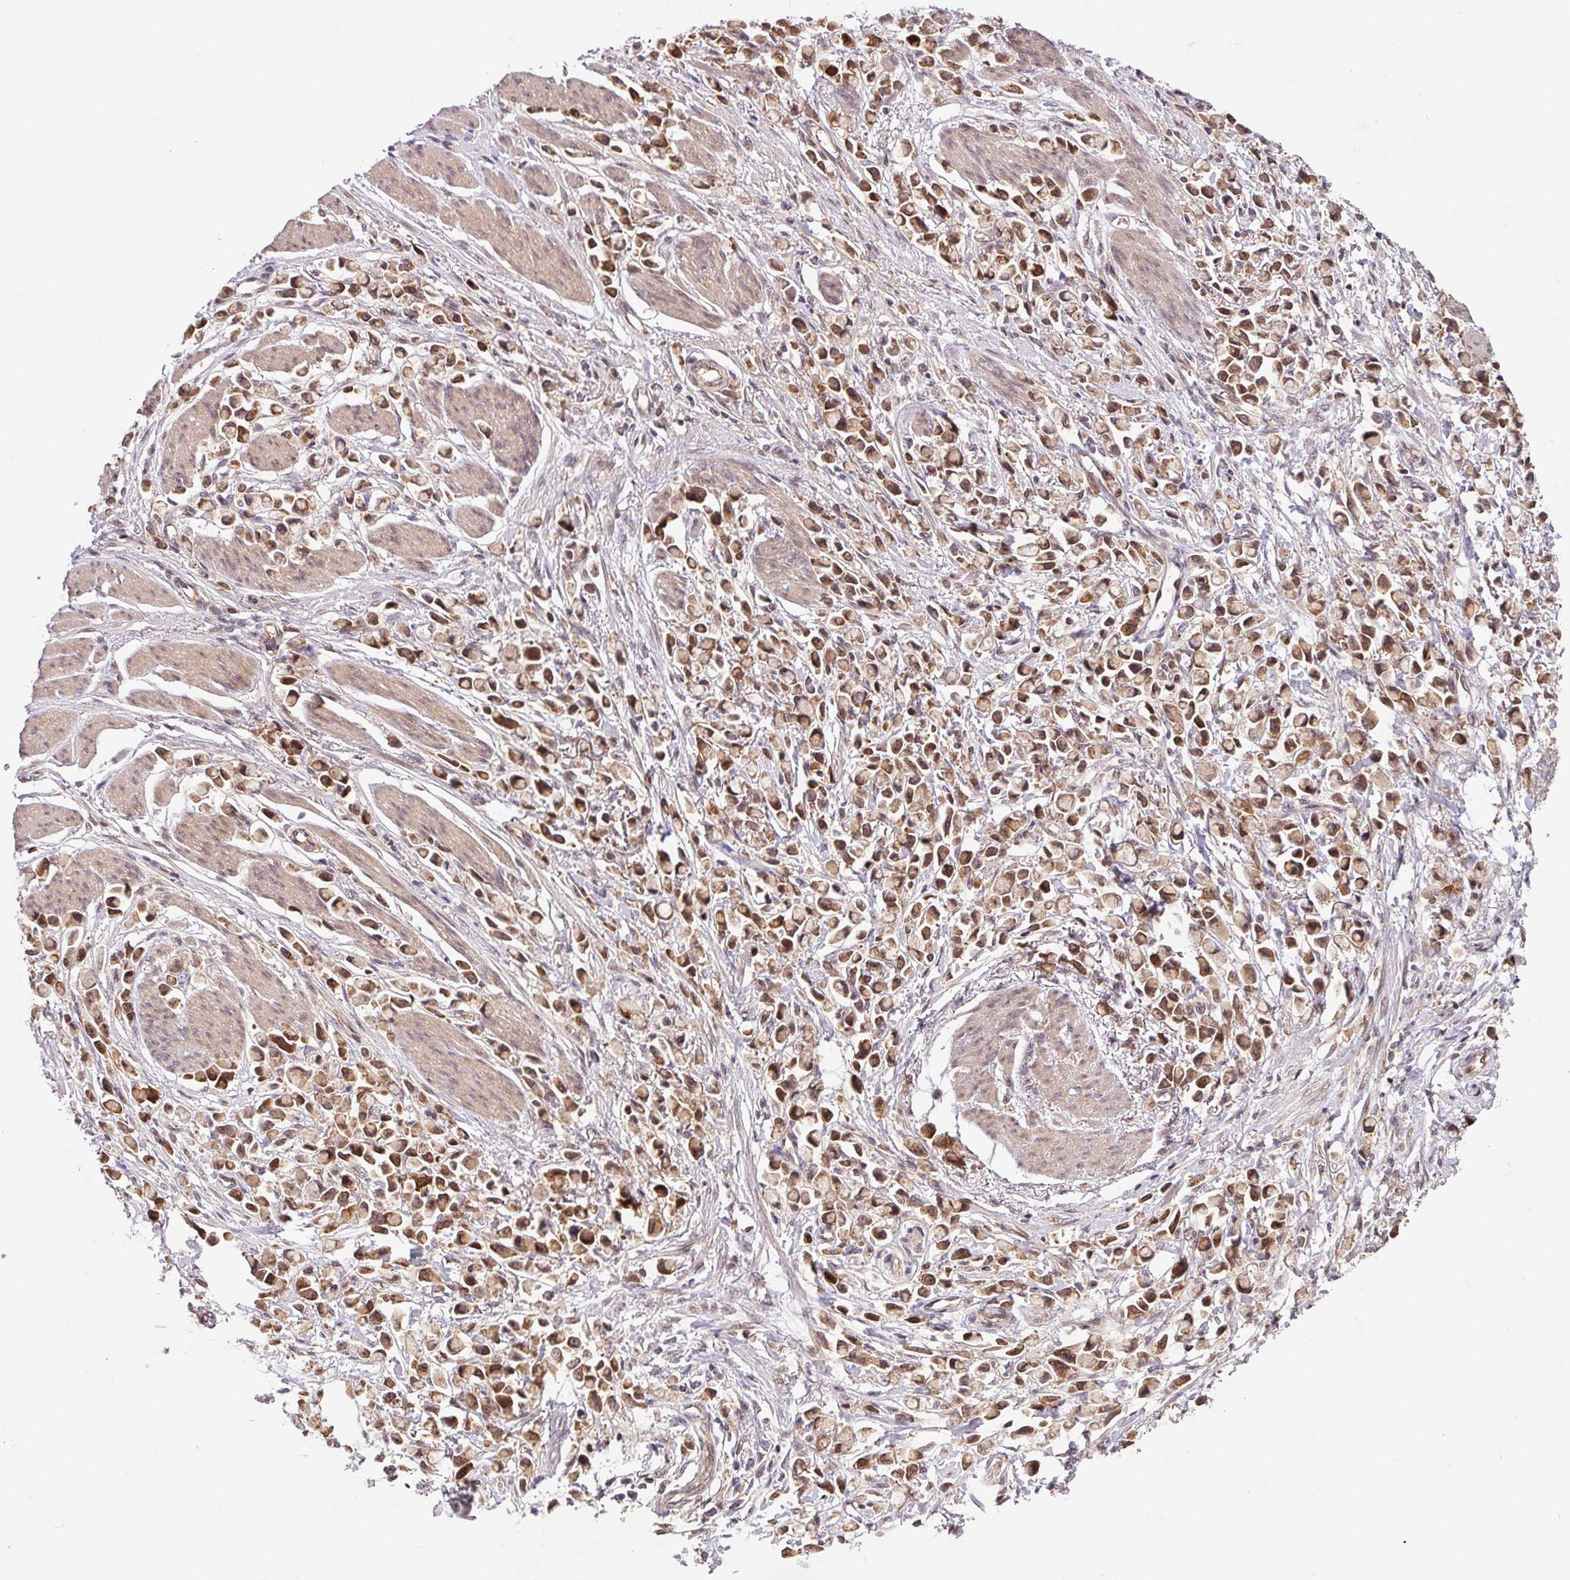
{"staining": {"intensity": "moderate", "quantity": ">75%", "location": "cytoplasmic/membranous,nuclear"}, "tissue": "stomach cancer", "cell_type": "Tumor cells", "image_type": "cancer", "snomed": [{"axis": "morphology", "description": "Adenocarcinoma, NOS"}, {"axis": "topography", "description": "Stomach"}], "caption": "The image demonstrates staining of adenocarcinoma (stomach), revealing moderate cytoplasmic/membranous and nuclear protein staining (brown color) within tumor cells.", "gene": "SHB", "patient": {"sex": "female", "age": 81}}